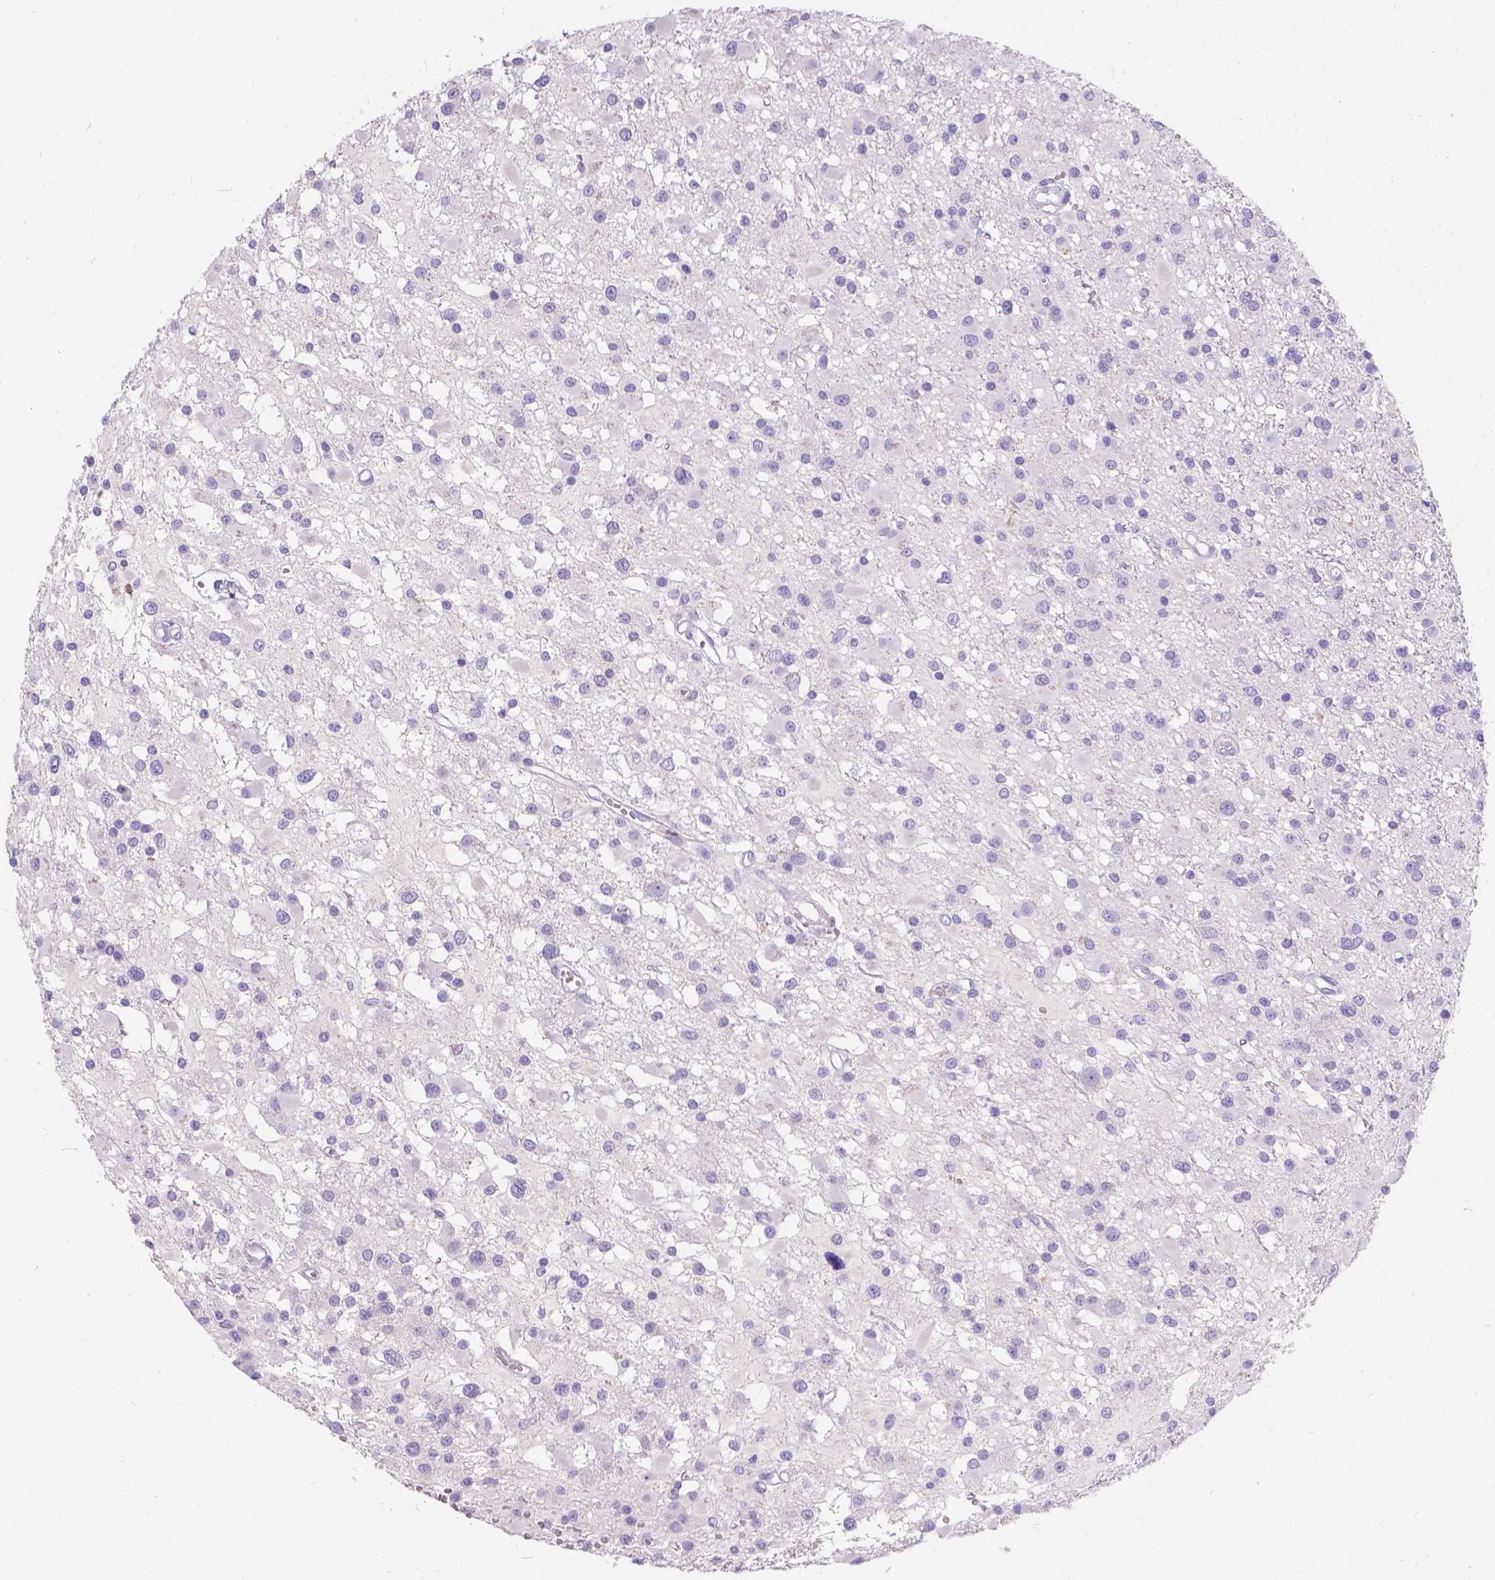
{"staining": {"intensity": "negative", "quantity": "none", "location": "none"}, "tissue": "glioma", "cell_type": "Tumor cells", "image_type": "cancer", "snomed": [{"axis": "morphology", "description": "Glioma, malignant, High grade"}, {"axis": "topography", "description": "Brain"}], "caption": "Human glioma stained for a protein using IHC shows no positivity in tumor cells.", "gene": "GNRHR", "patient": {"sex": "male", "age": 54}}